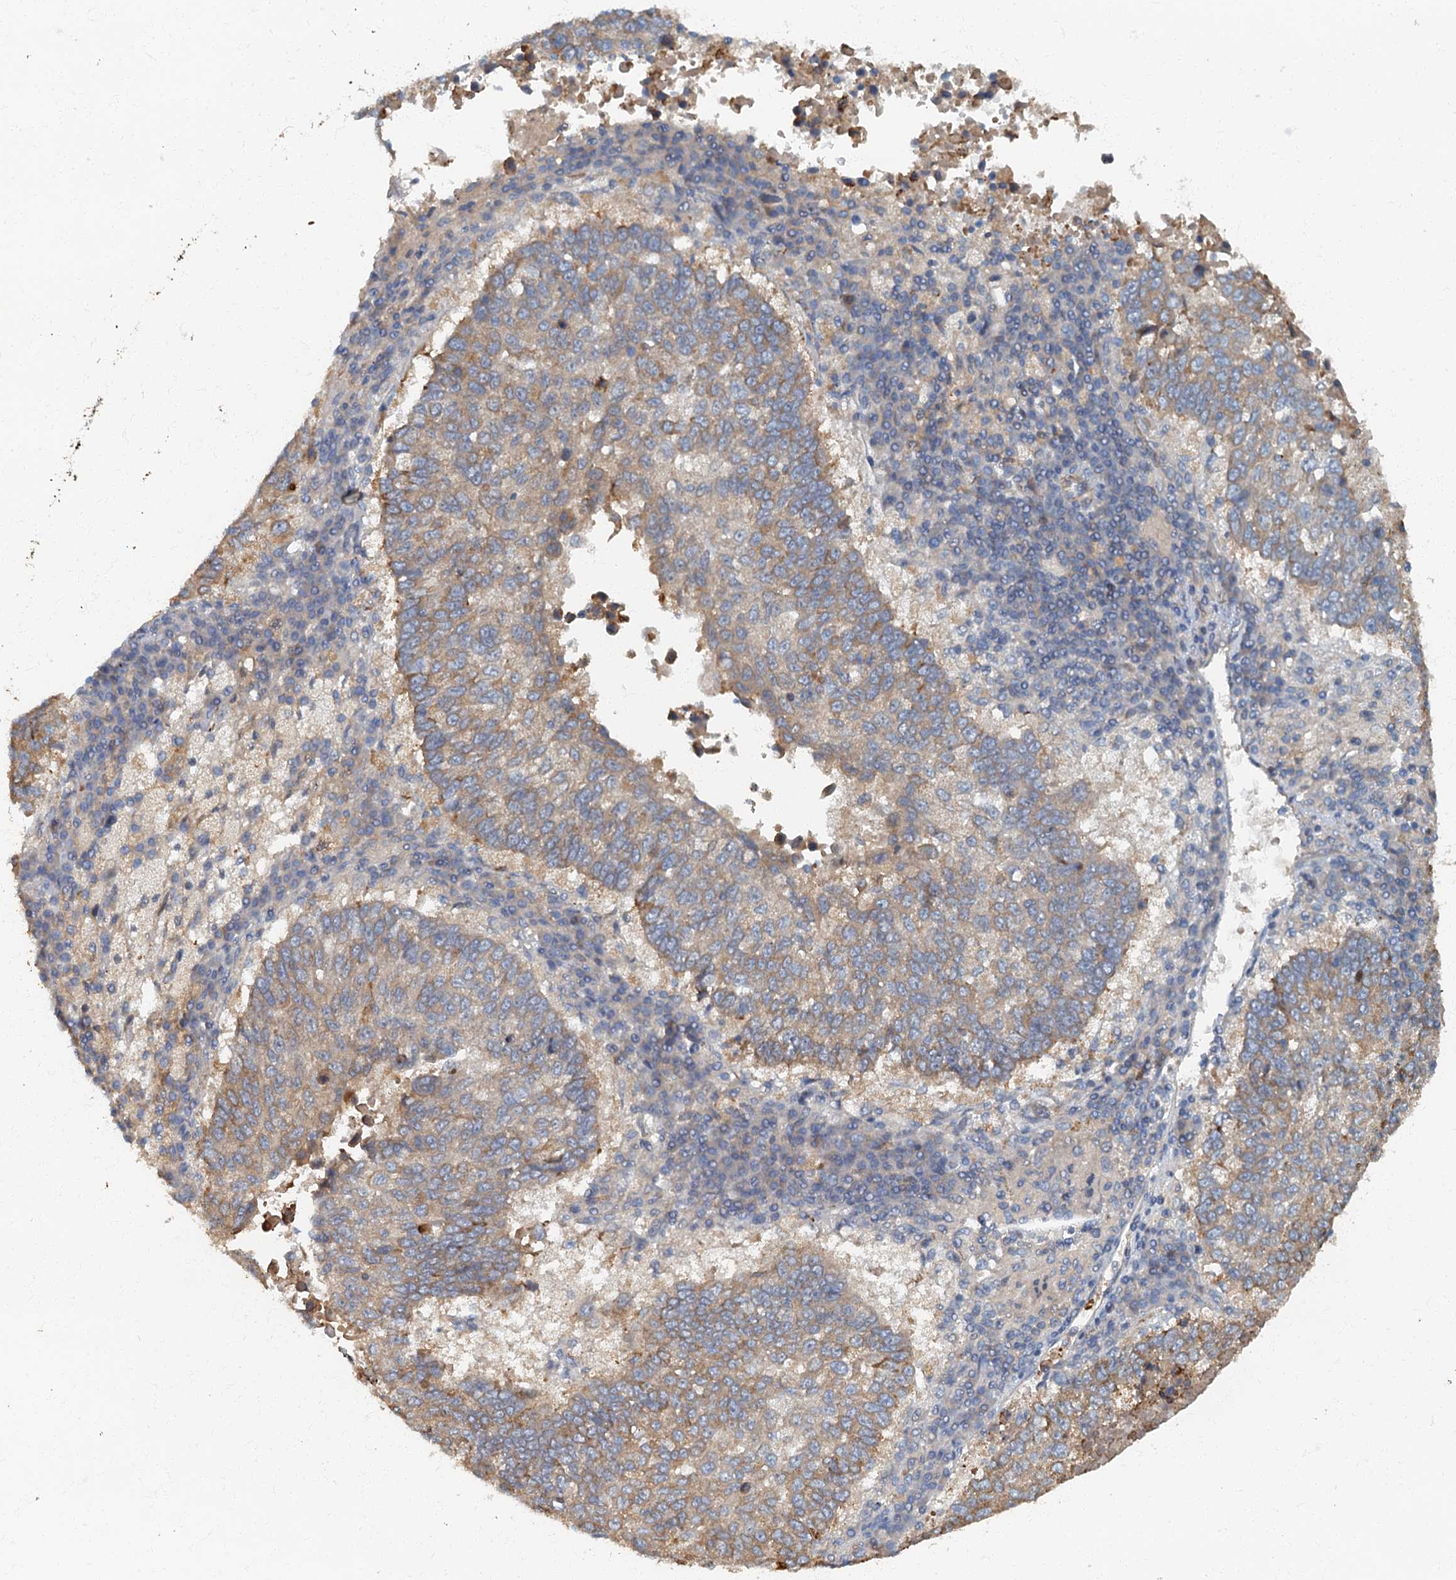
{"staining": {"intensity": "moderate", "quantity": "25%-75%", "location": "cytoplasmic/membranous"}, "tissue": "lung cancer", "cell_type": "Tumor cells", "image_type": "cancer", "snomed": [{"axis": "morphology", "description": "Squamous cell carcinoma, NOS"}, {"axis": "topography", "description": "Lung"}], "caption": "A histopathology image showing moderate cytoplasmic/membranous positivity in approximately 25%-75% of tumor cells in lung cancer, as visualized by brown immunohistochemical staining.", "gene": "ARL11", "patient": {"sex": "male", "age": 73}}